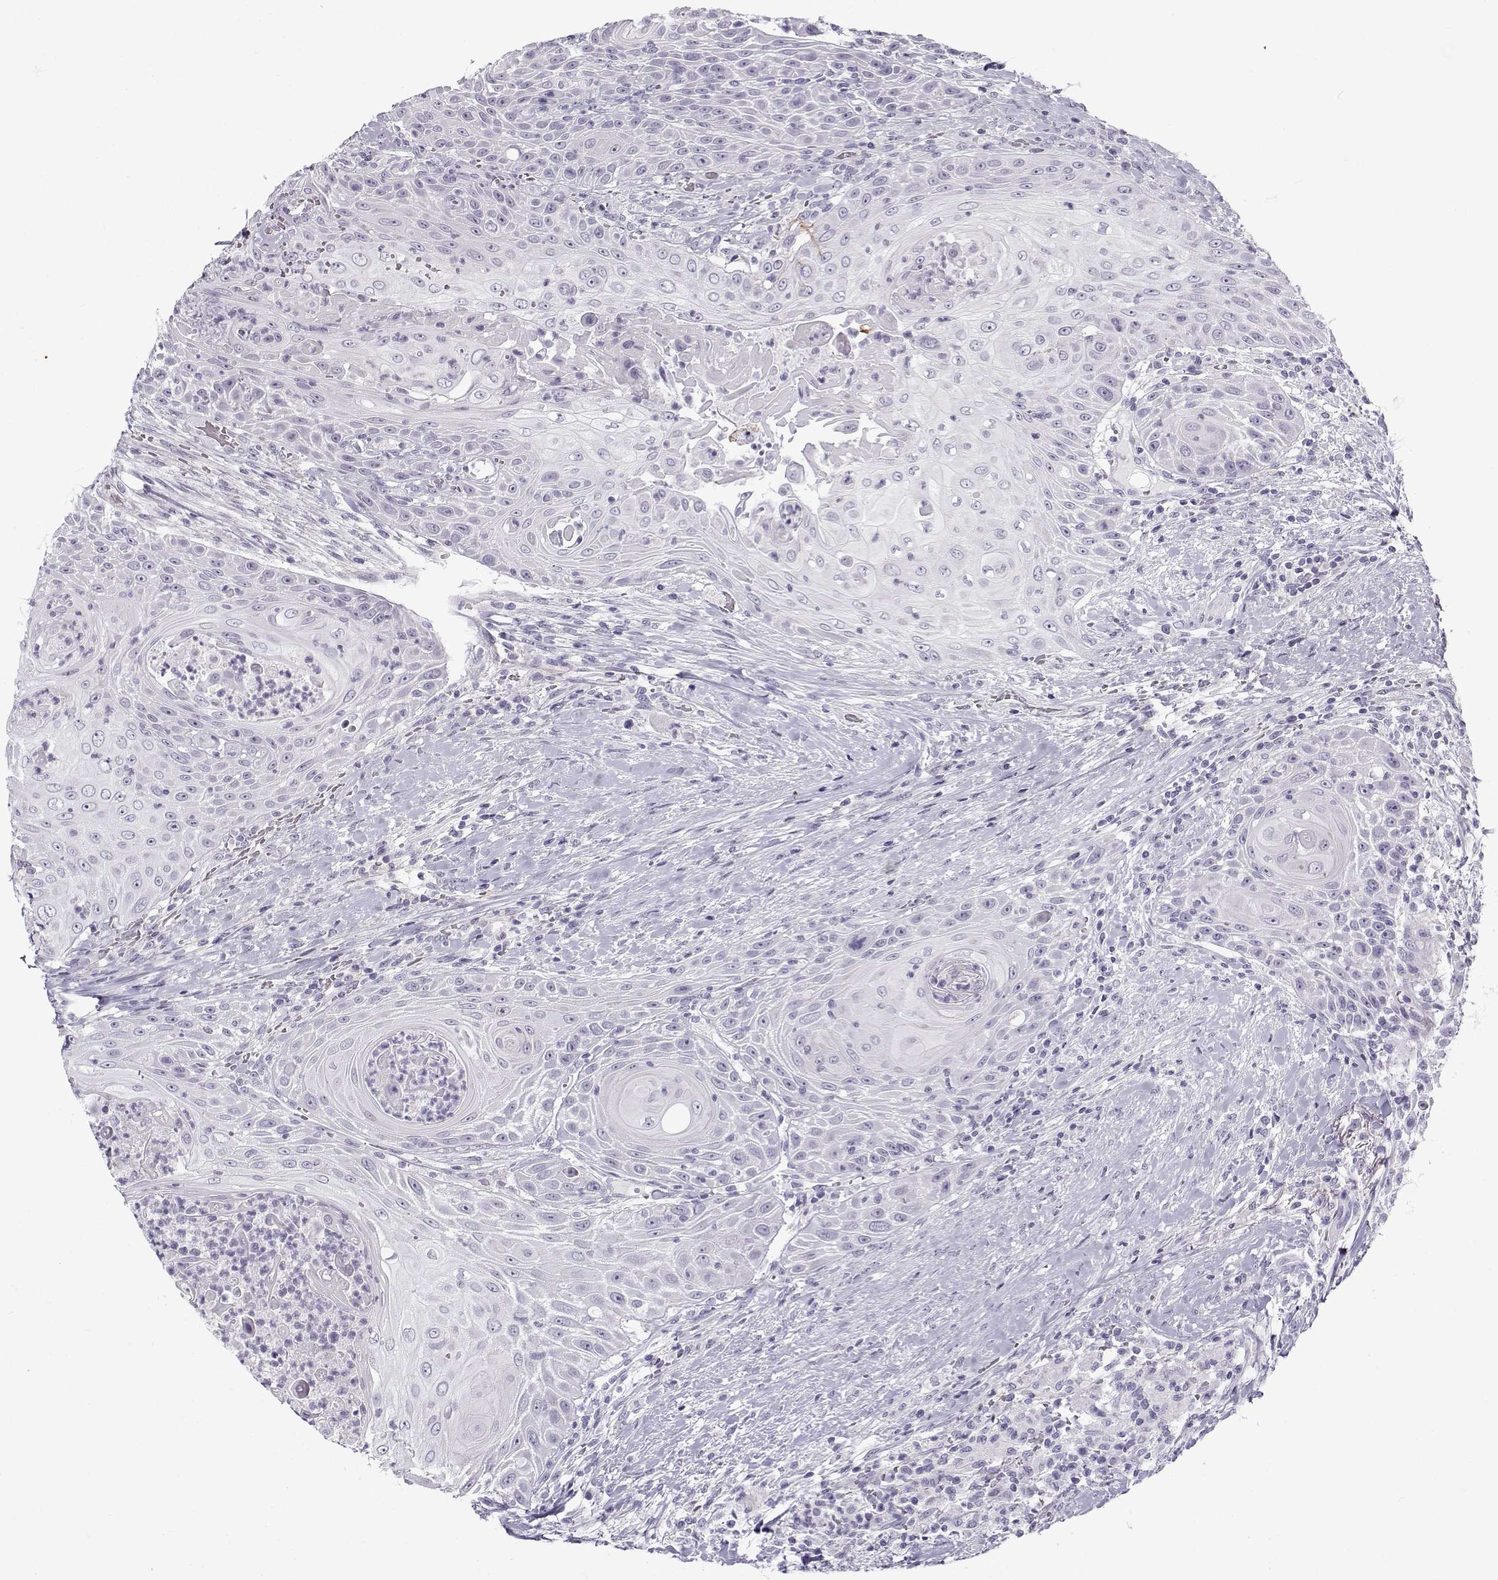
{"staining": {"intensity": "negative", "quantity": "none", "location": "none"}, "tissue": "head and neck cancer", "cell_type": "Tumor cells", "image_type": "cancer", "snomed": [{"axis": "morphology", "description": "Squamous cell carcinoma, NOS"}, {"axis": "topography", "description": "Head-Neck"}], "caption": "High magnification brightfield microscopy of head and neck squamous cell carcinoma stained with DAB (3,3'-diaminobenzidine) (brown) and counterstained with hematoxylin (blue): tumor cells show no significant positivity.", "gene": "GTSF1L", "patient": {"sex": "male", "age": 69}}